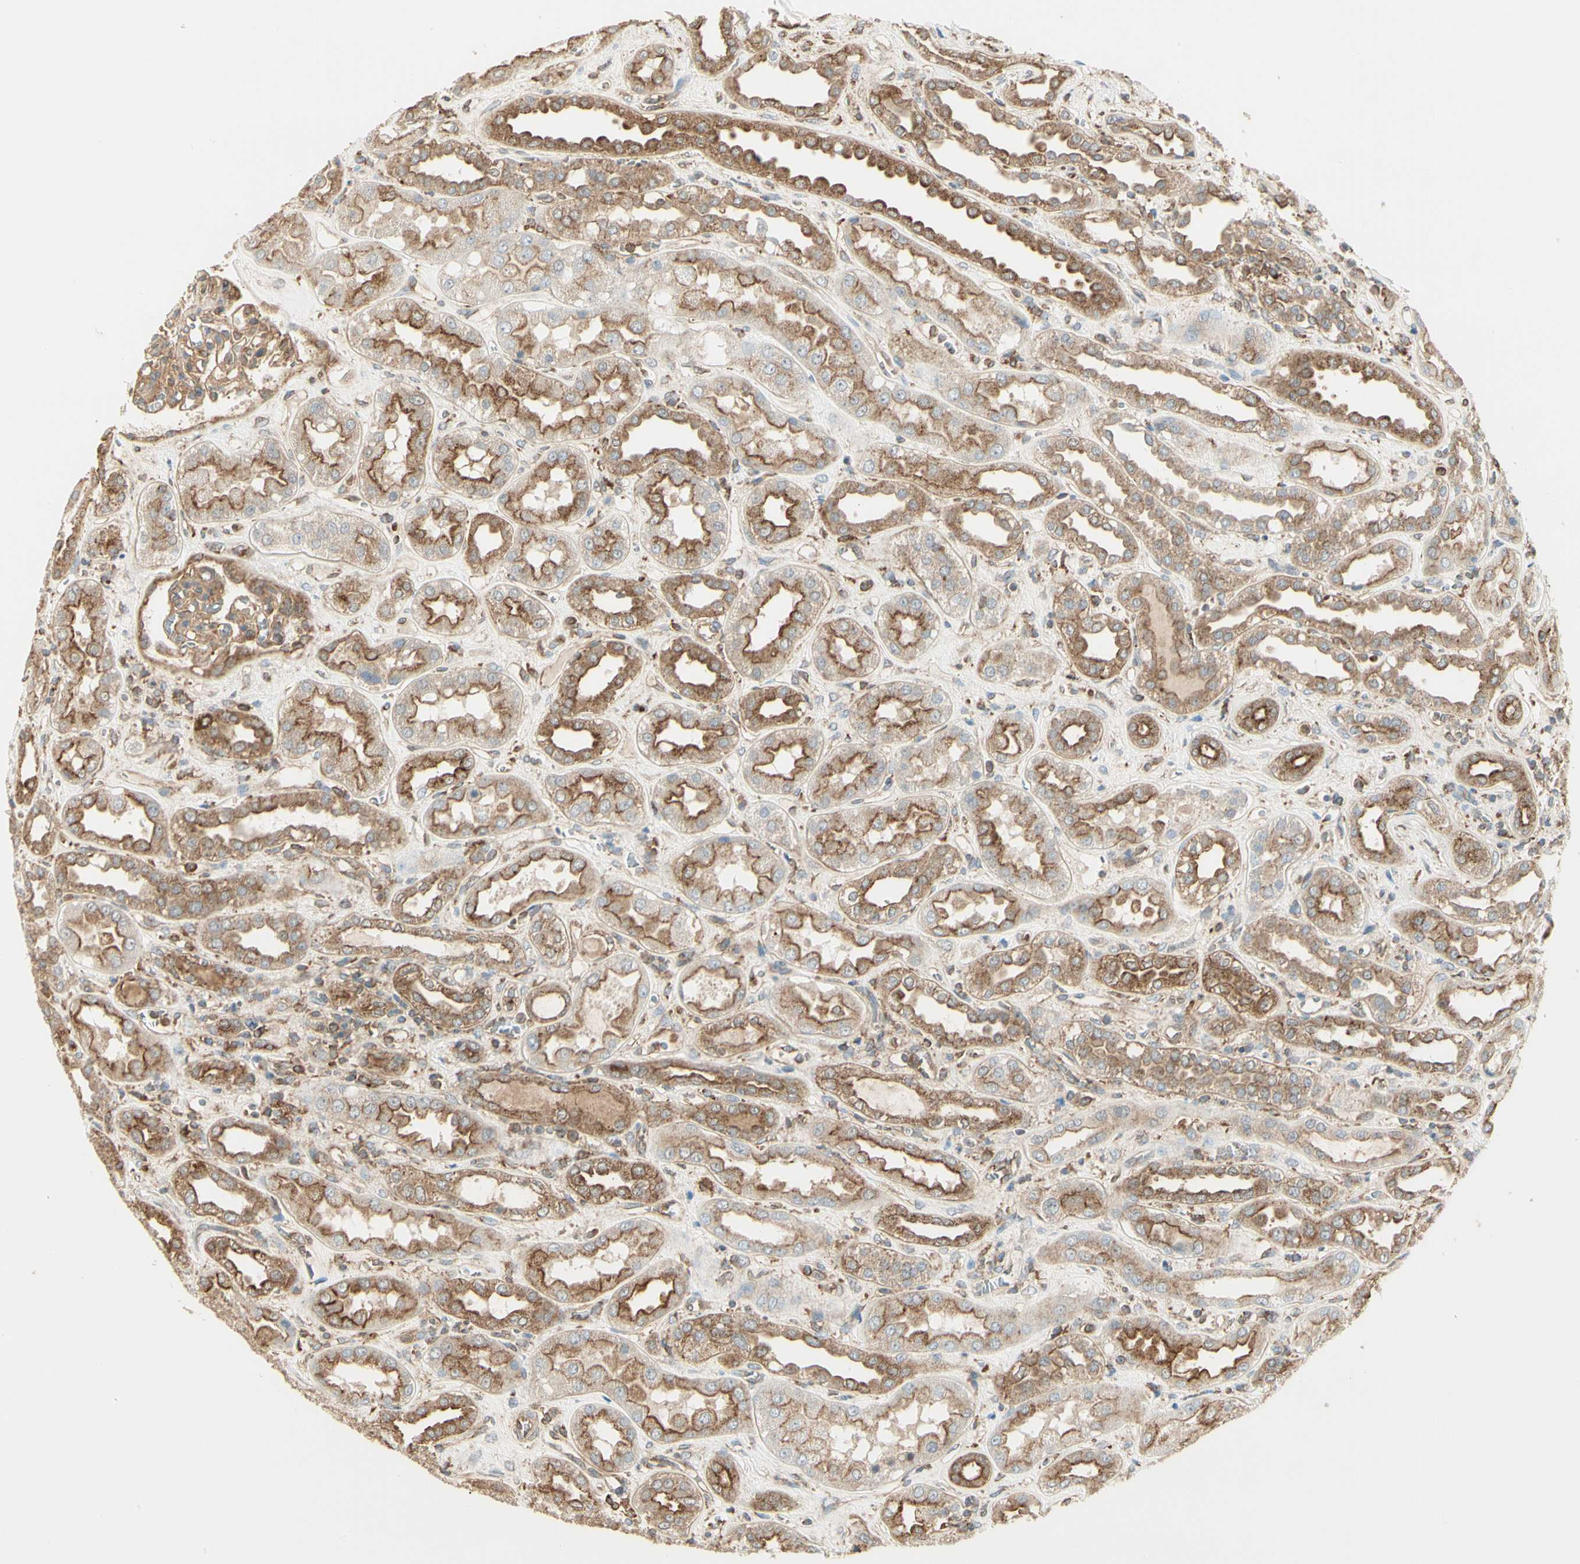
{"staining": {"intensity": "weak", "quantity": ">75%", "location": "cytoplasmic/membranous"}, "tissue": "kidney", "cell_type": "Cells in glomeruli", "image_type": "normal", "snomed": [{"axis": "morphology", "description": "Normal tissue, NOS"}, {"axis": "topography", "description": "Kidney"}], "caption": "Immunohistochemical staining of benign kidney displays >75% levels of weak cytoplasmic/membranous protein expression in approximately >75% of cells in glomeruli.", "gene": "AGFG1", "patient": {"sex": "male", "age": 59}}